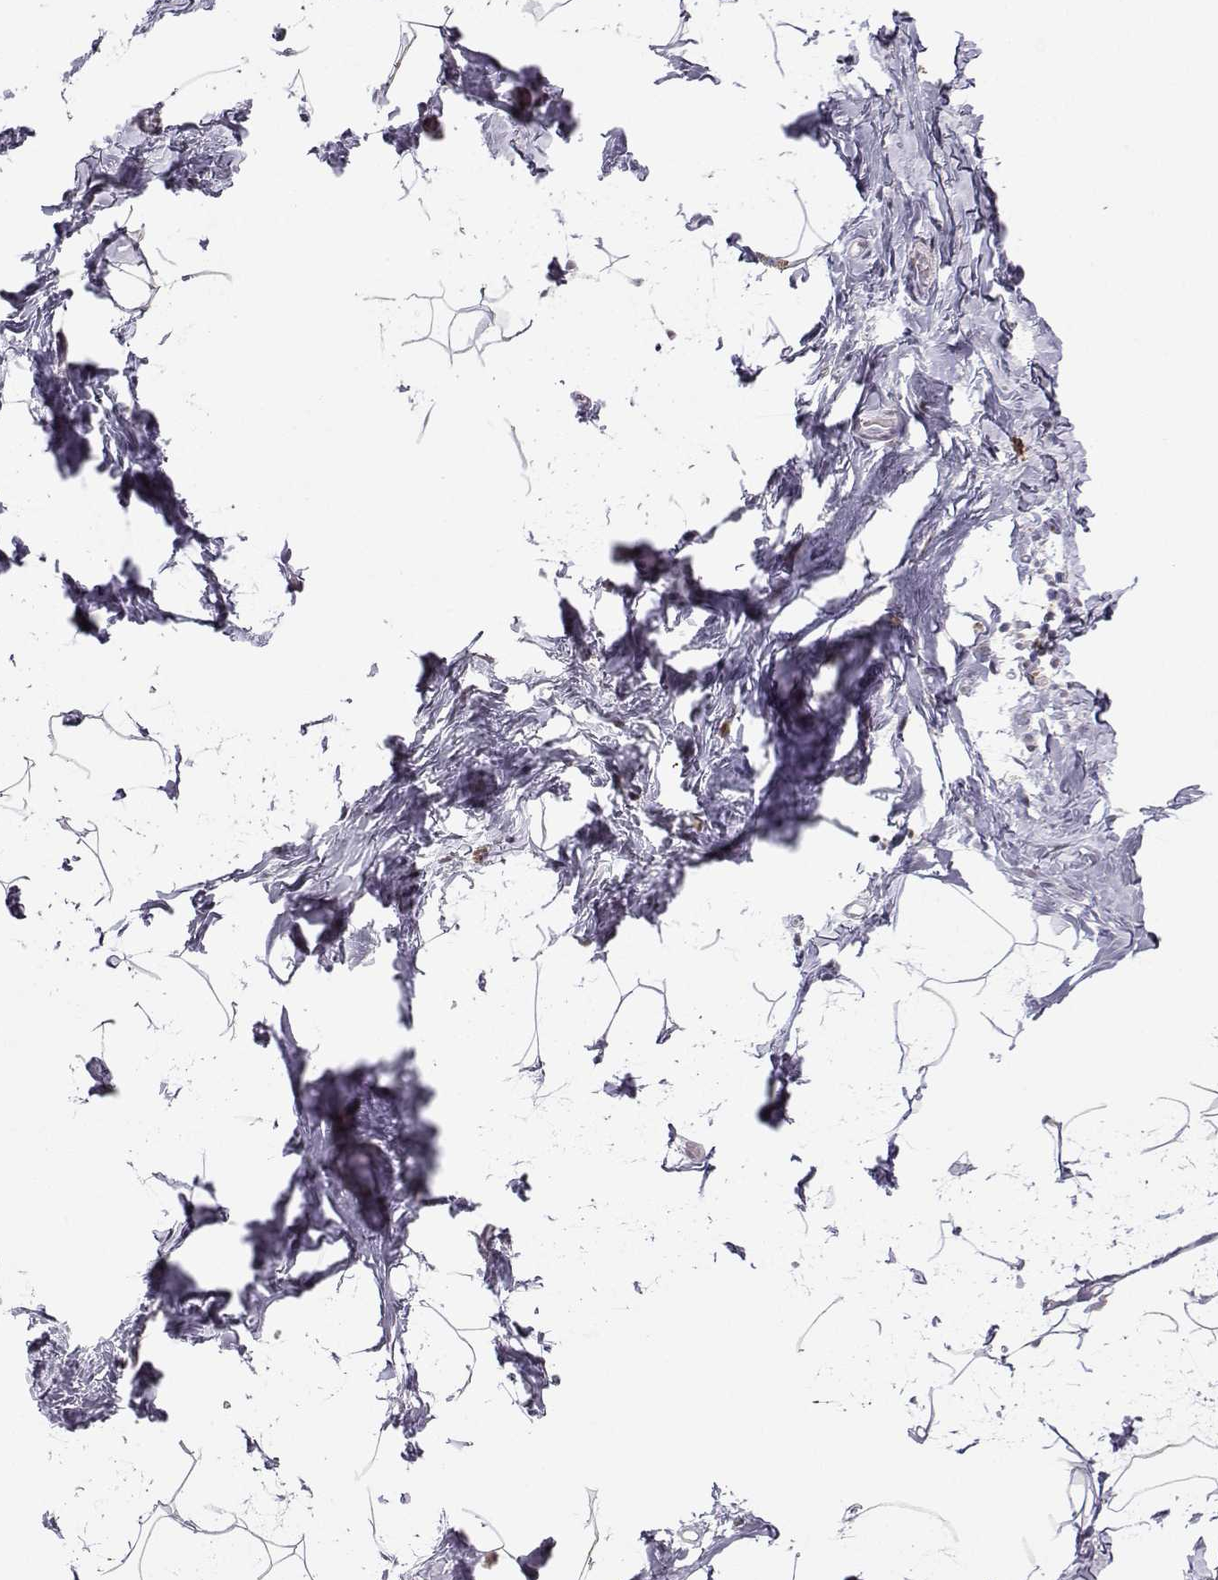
{"staining": {"intensity": "negative", "quantity": "none", "location": "none"}, "tissue": "breast", "cell_type": "Adipocytes", "image_type": "normal", "snomed": [{"axis": "morphology", "description": "Normal tissue, NOS"}, {"axis": "topography", "description": "Breast"}], "caption": "Breast stained for a protein using immunohistochemistry shows no expression adipocytes.", "gene": "DCLK3", "patient": {"sex": "female", "age": 32}}